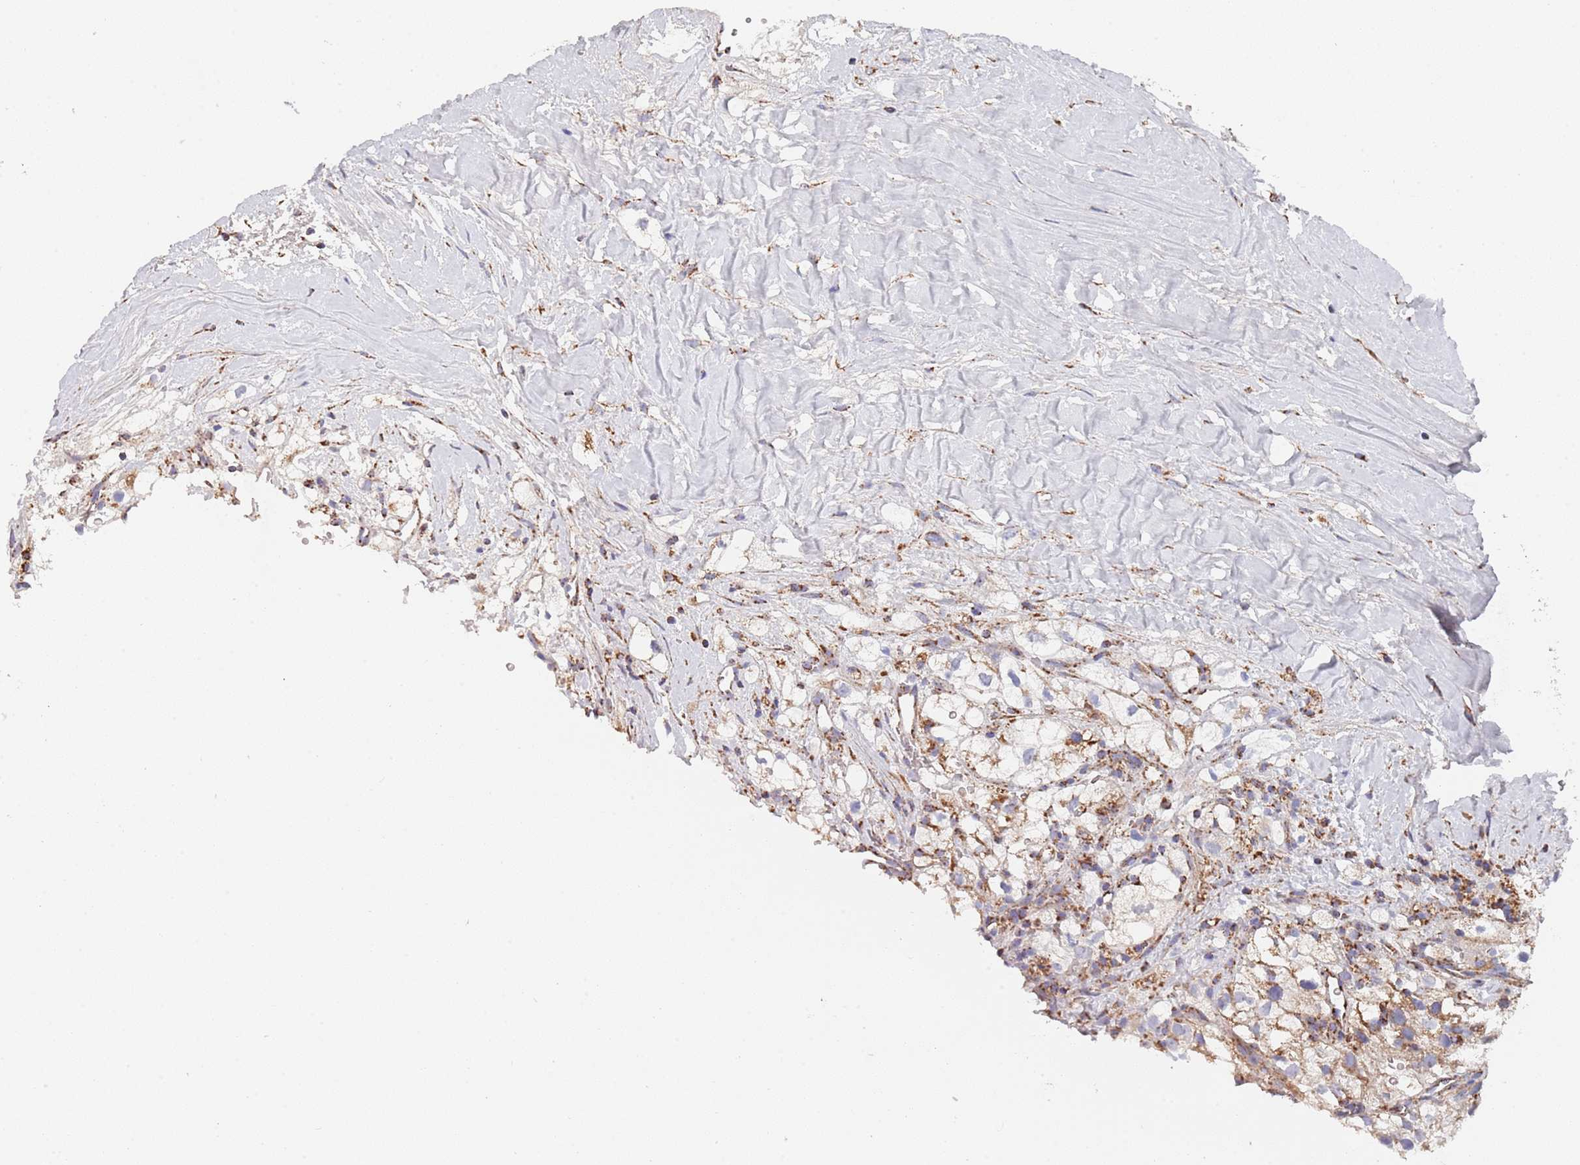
{"staining": {"intensity": "moderate", "quantity": "<25%", "location": "cytoplasmic/membranous"}, "tissue": "renal cancer", "cell_type": "Tumor cells", "image_type": "cancer", "snomed": [{"axis": "morphology", "description": "Adenocarcinoma, NOS"}, {"axis": "topography", "description": "Kidney"}], "caption": "Renal cancer (adenocarcinoma) tissue displays moderate cytoplasmic/membranous expression in about <25% of tumor cells, visualized by immunohistochemistry. Nuclei are stained in blue.", "gene": "PGP", "patient": {"sex": "male", "age": 59}}